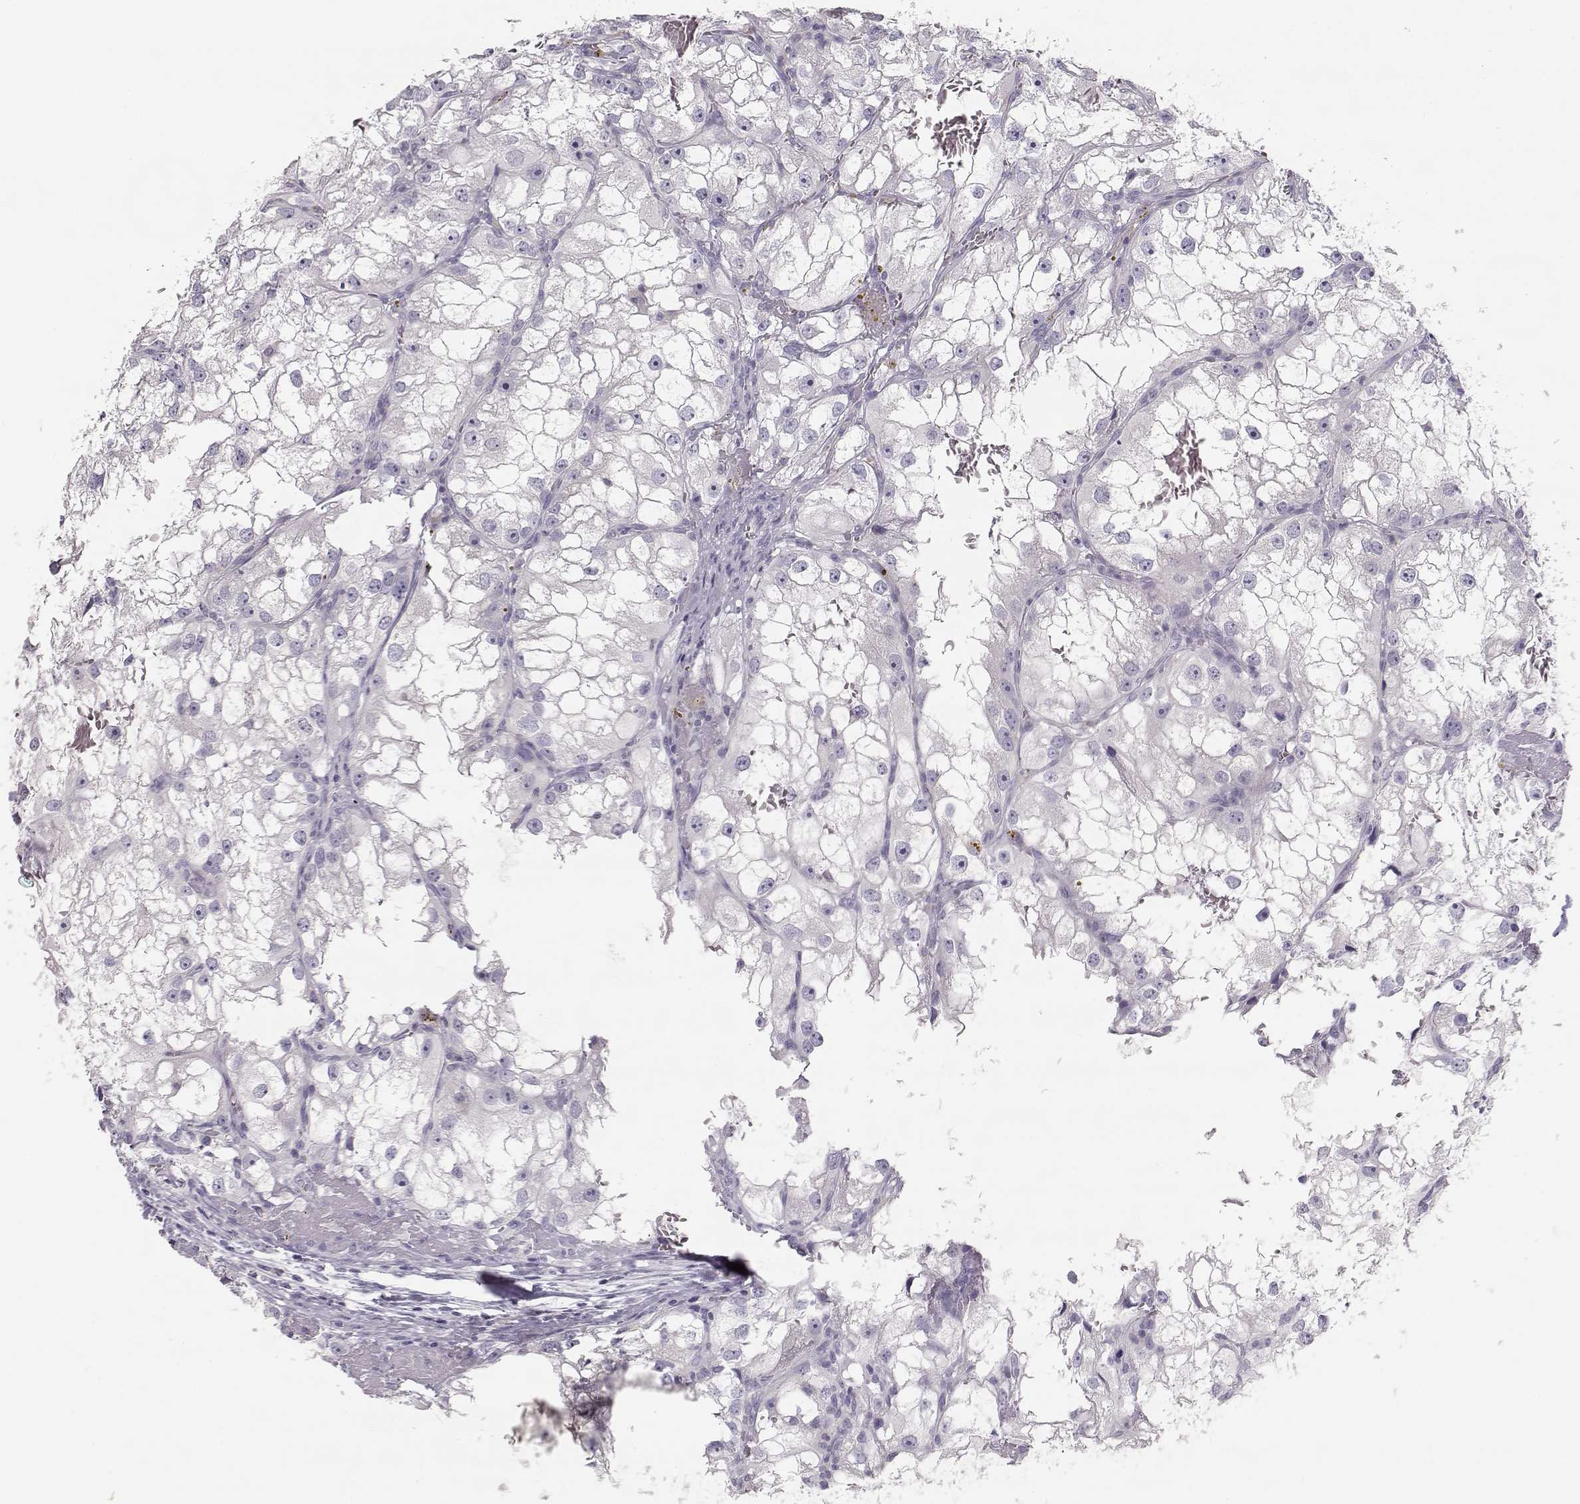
{"staining": {"intensity": "negative", "quantity": "none", "location": "none"}, "tissue": "renal cancer", "cell_type": "Tumor cells", "image_type": "cancer", "snomed": [{"axis": "morphology", "description": "Adenocarcinoma, NOS"}, {"axis": "topography", "description": "Kidney"}], "caption": "IHC histopathology image of neoplastic tissue: renal cancer stained with DAB (3,3'-diaminobenzidine) displays no significant protein positivity in tumor cells.", "gene": "LEPR", "patient": {"sex": "male", "age": 59}}